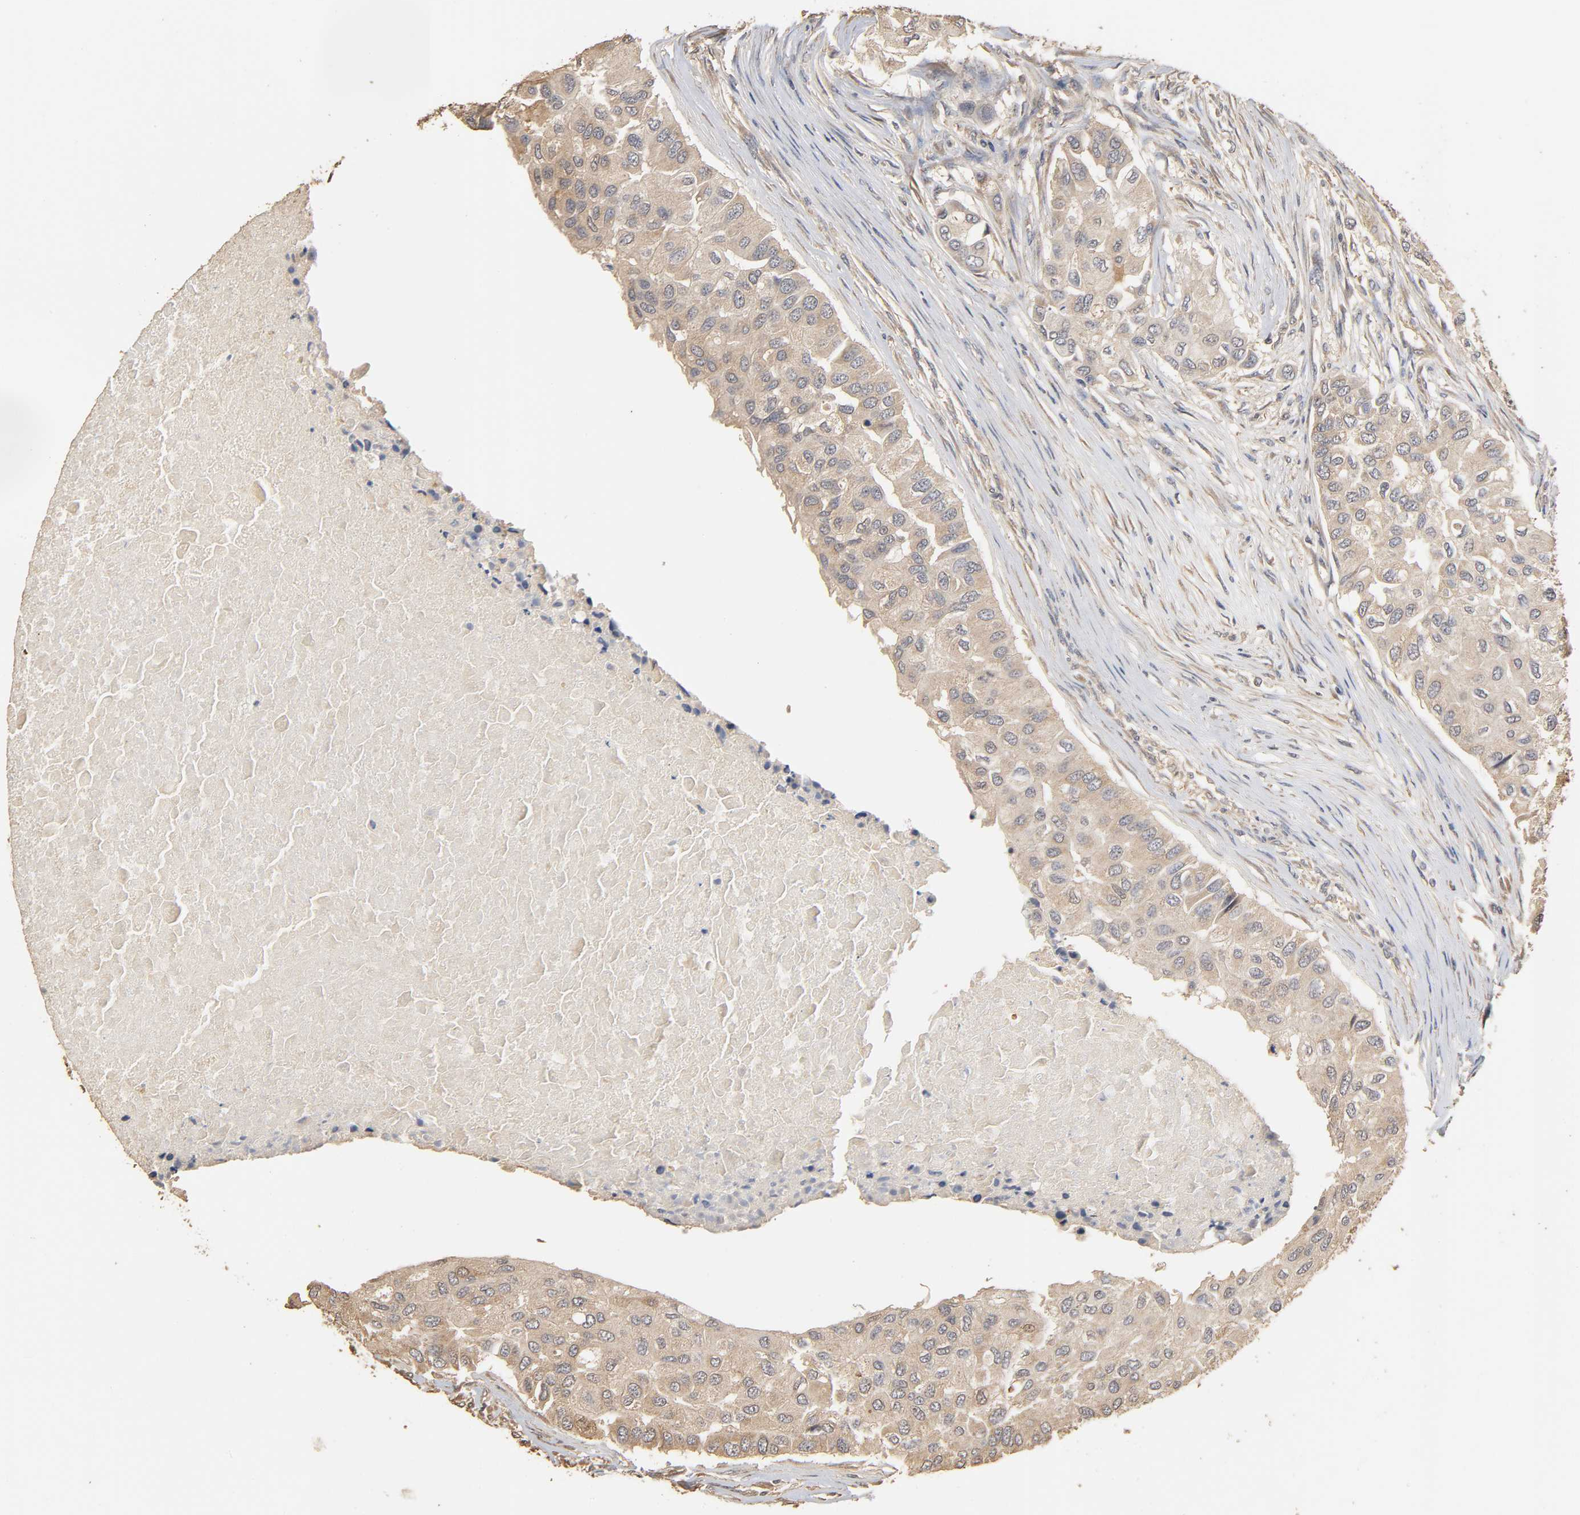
{"staining": {"intensity": "weak", "quantity": ">75%", "location": "cytoplasmic/membranous"}, "tissue": "breast cancer", "cell_type": "Tumor cells", "image_type": "cancer", "snomed": [{"axis": "morphology", "description": "Normal tissue, NOS"}, {"axis": "morphology", "description": "Duct carcinoma"}, {"axis": "topography", "description": "Breast"}], "caption": "This is a micrograph of immunohistochemistry staining of breast infiltrating ductal carcinoma, which shows weak positivity in the cytoplasmic/membranous of tumor cells.", "gene": "ARHGEF7", "patient": {"sex": "female", "age": 49}}